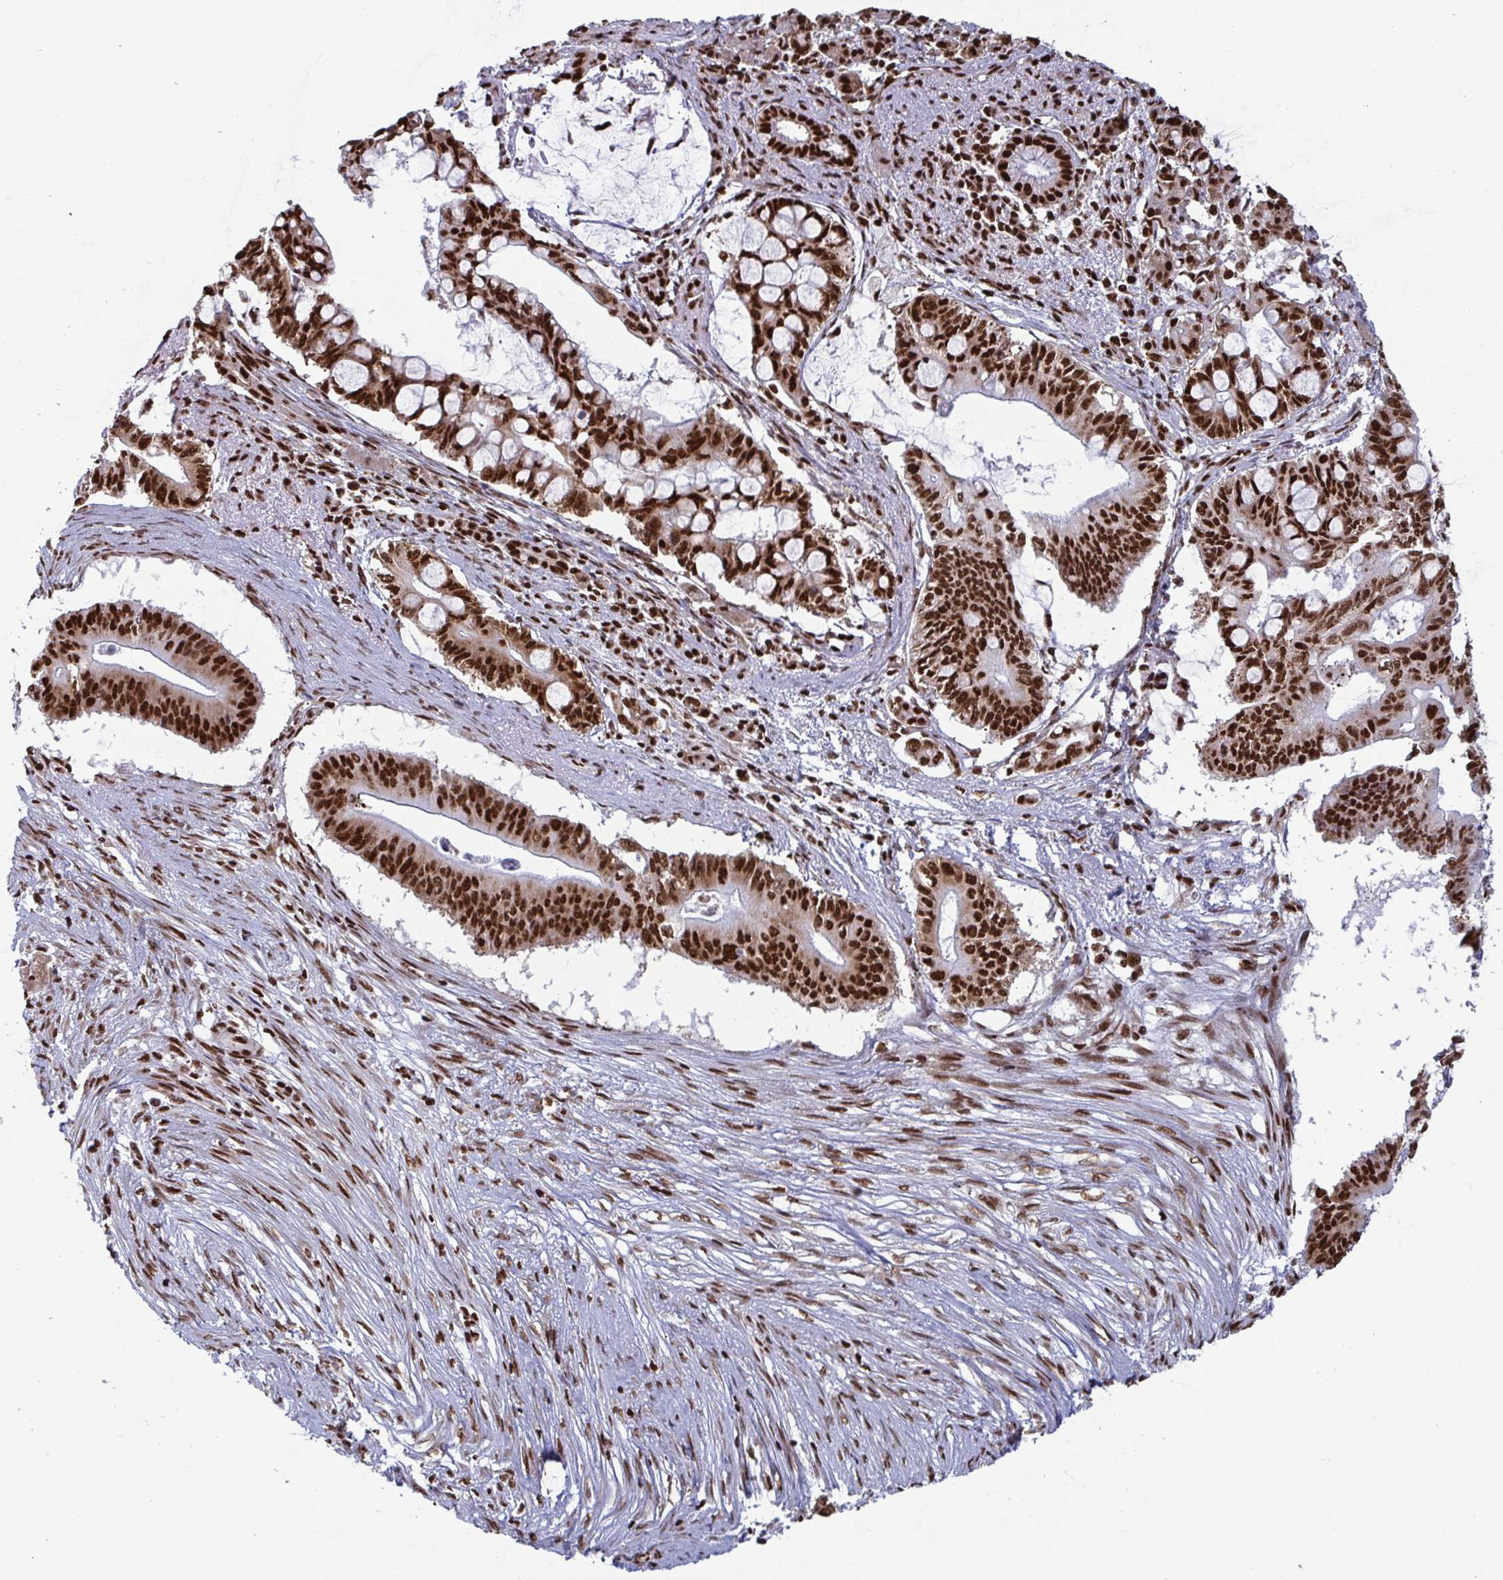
{"staining": {"intensity": "strong", "quantity": ">75%", "location": "nuclear"}, "tissue": "pancreatic cancer", "cell_type": "Tumor cells", "image_type": "cancer", "snomed": [{"axis": "morphology", "description": "Adenocarcinoma, NOS"}, {"axis": "topography", "description": "Pancreas"}], "caption": "Pancreatic cancer (adenocarcinoma) stained with immunohistochemistry reveals strong nuclear expression in about >75% of tumor cells. (brown staining indicates protein expression, while blue staining denotes nuclei).", "gene": "GAR1", "patient": {"sex": "male", "age": 68}}